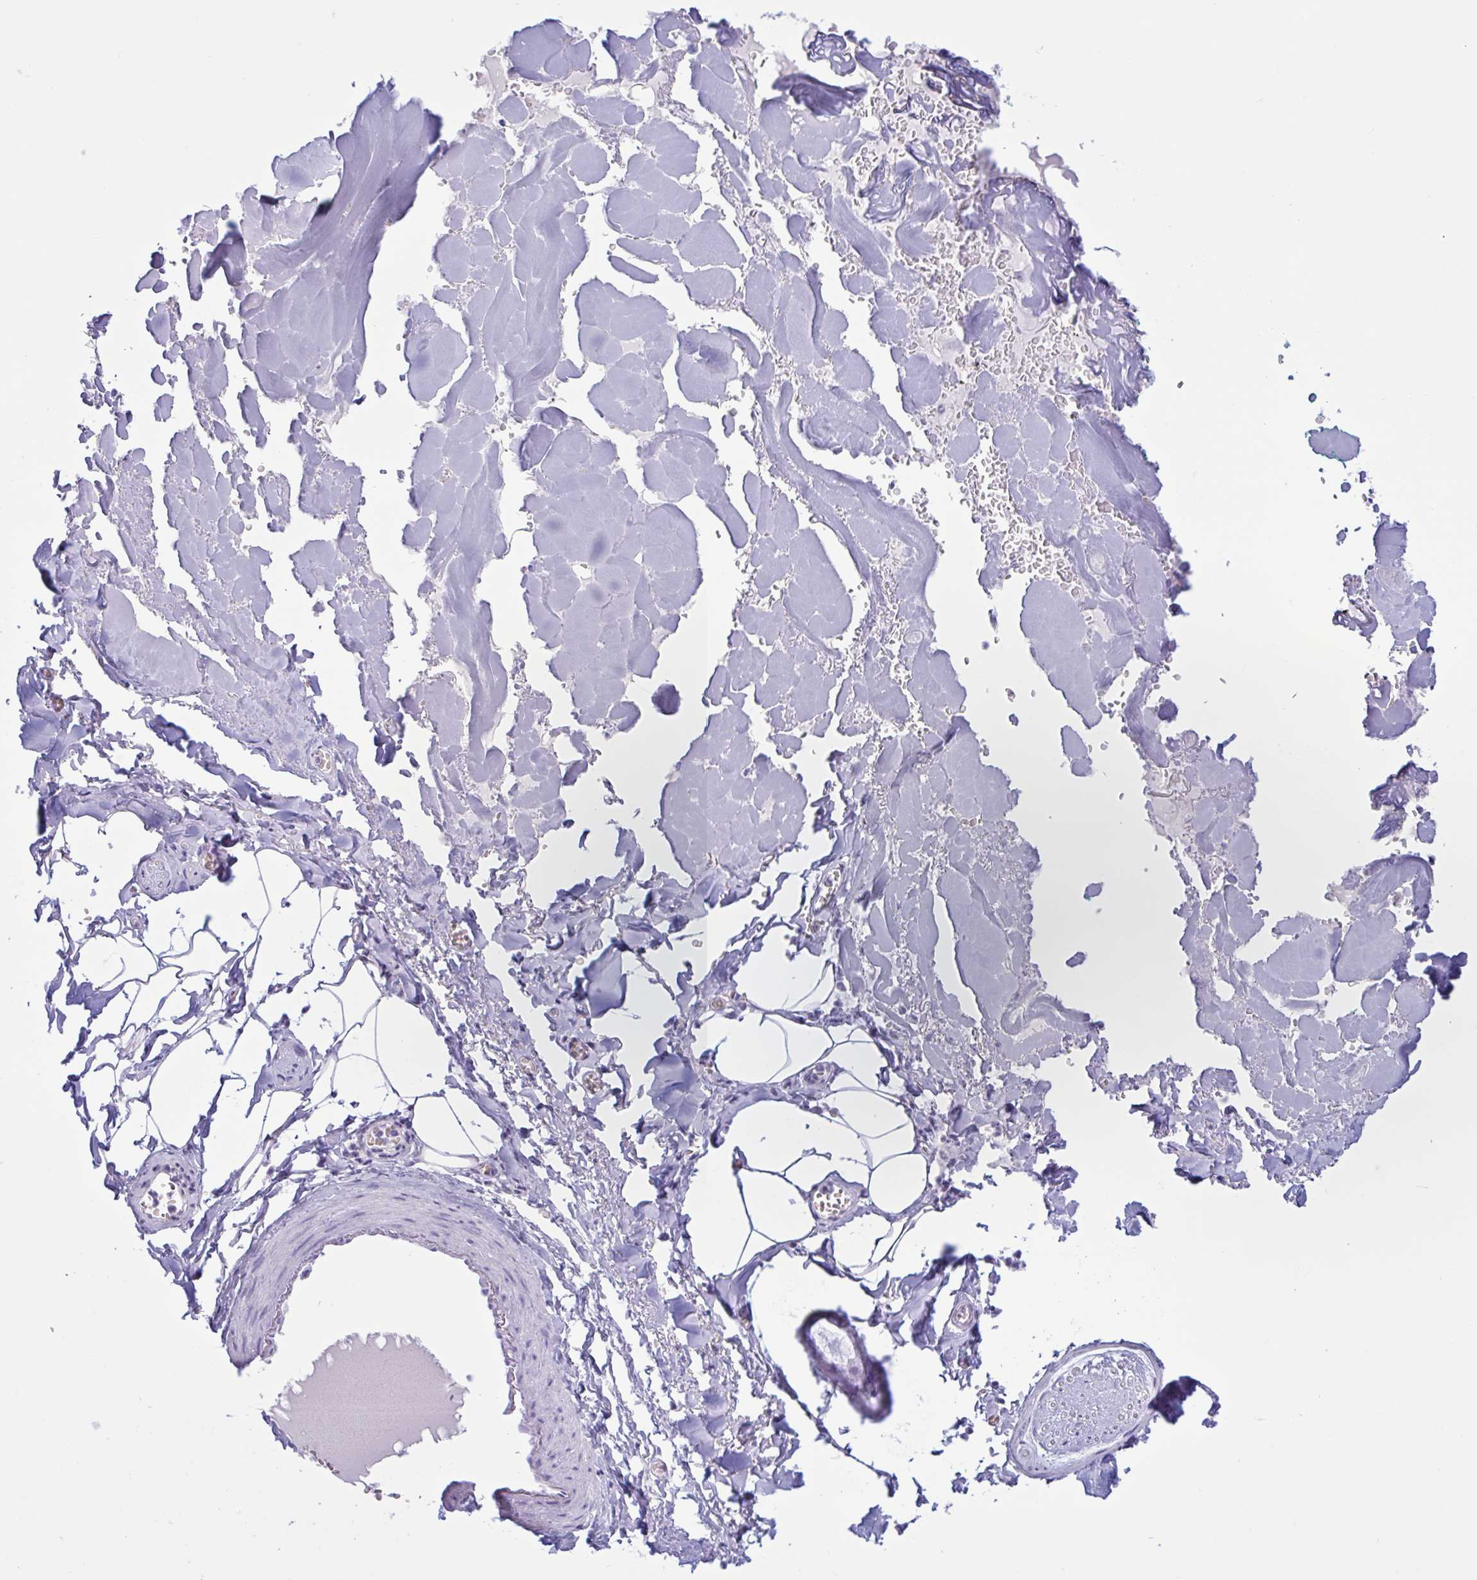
{"staining": {"intensity": "negative", "quantity": "none", "location": "none"}, "tissue": "adipose tissue", "cell_type": "Adipocytes", "image_type": "normal", "snomed": [{"axis": "morphology", "description": "Normal tissue, NOS"}, {"axis": "topography", "description": "Vulva"}, {"axis": "topography", "description": "Peripheral nerve tissue"}], "caption": "Adipose tissue stained for a protein using immunohistochemistry shows no expression adipocytes.", "gene": "XCL1", "patient": {"sex": "female", "age": 66}}